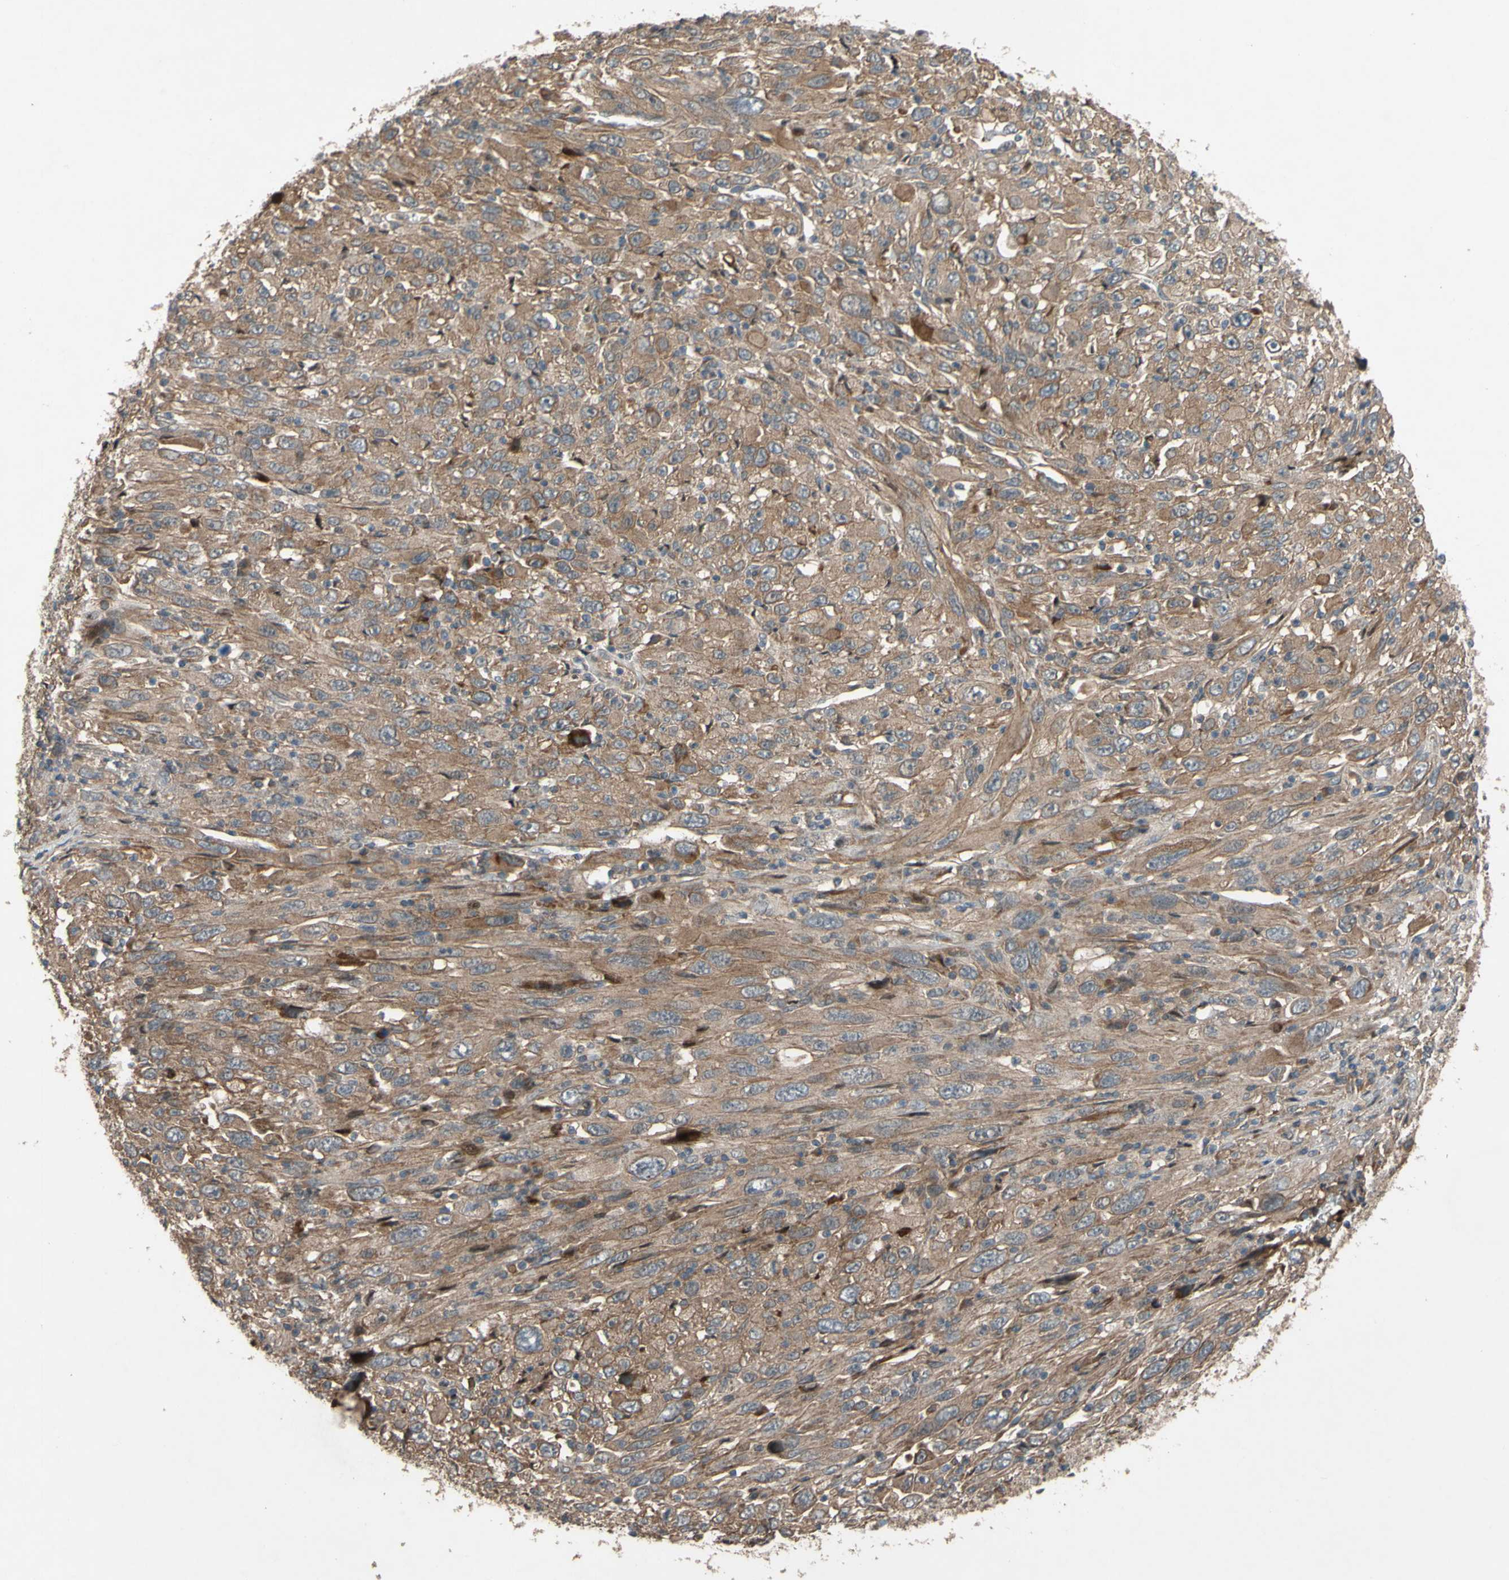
{"staining": {"intensity": "moderate", "quantity": ">75%", "location": "cytoplasmic/membranous"}, "tissue": "melanoma", "cell_type": "Tumor cells", "image_type": "cancer", "snomed": [{"axis": "morphology", "description": "Malignant melanoma, Metastatic site"}, {"axis": "topography", "description": "Skin"}], "caption": "A medium amount of moderate cytoplasmic/membranous positivity is present in approximately >75% of tumor cells in melanoma tissue.", "gene": "SHROOM4", "patient": {"sex": "female", "age": 56}}